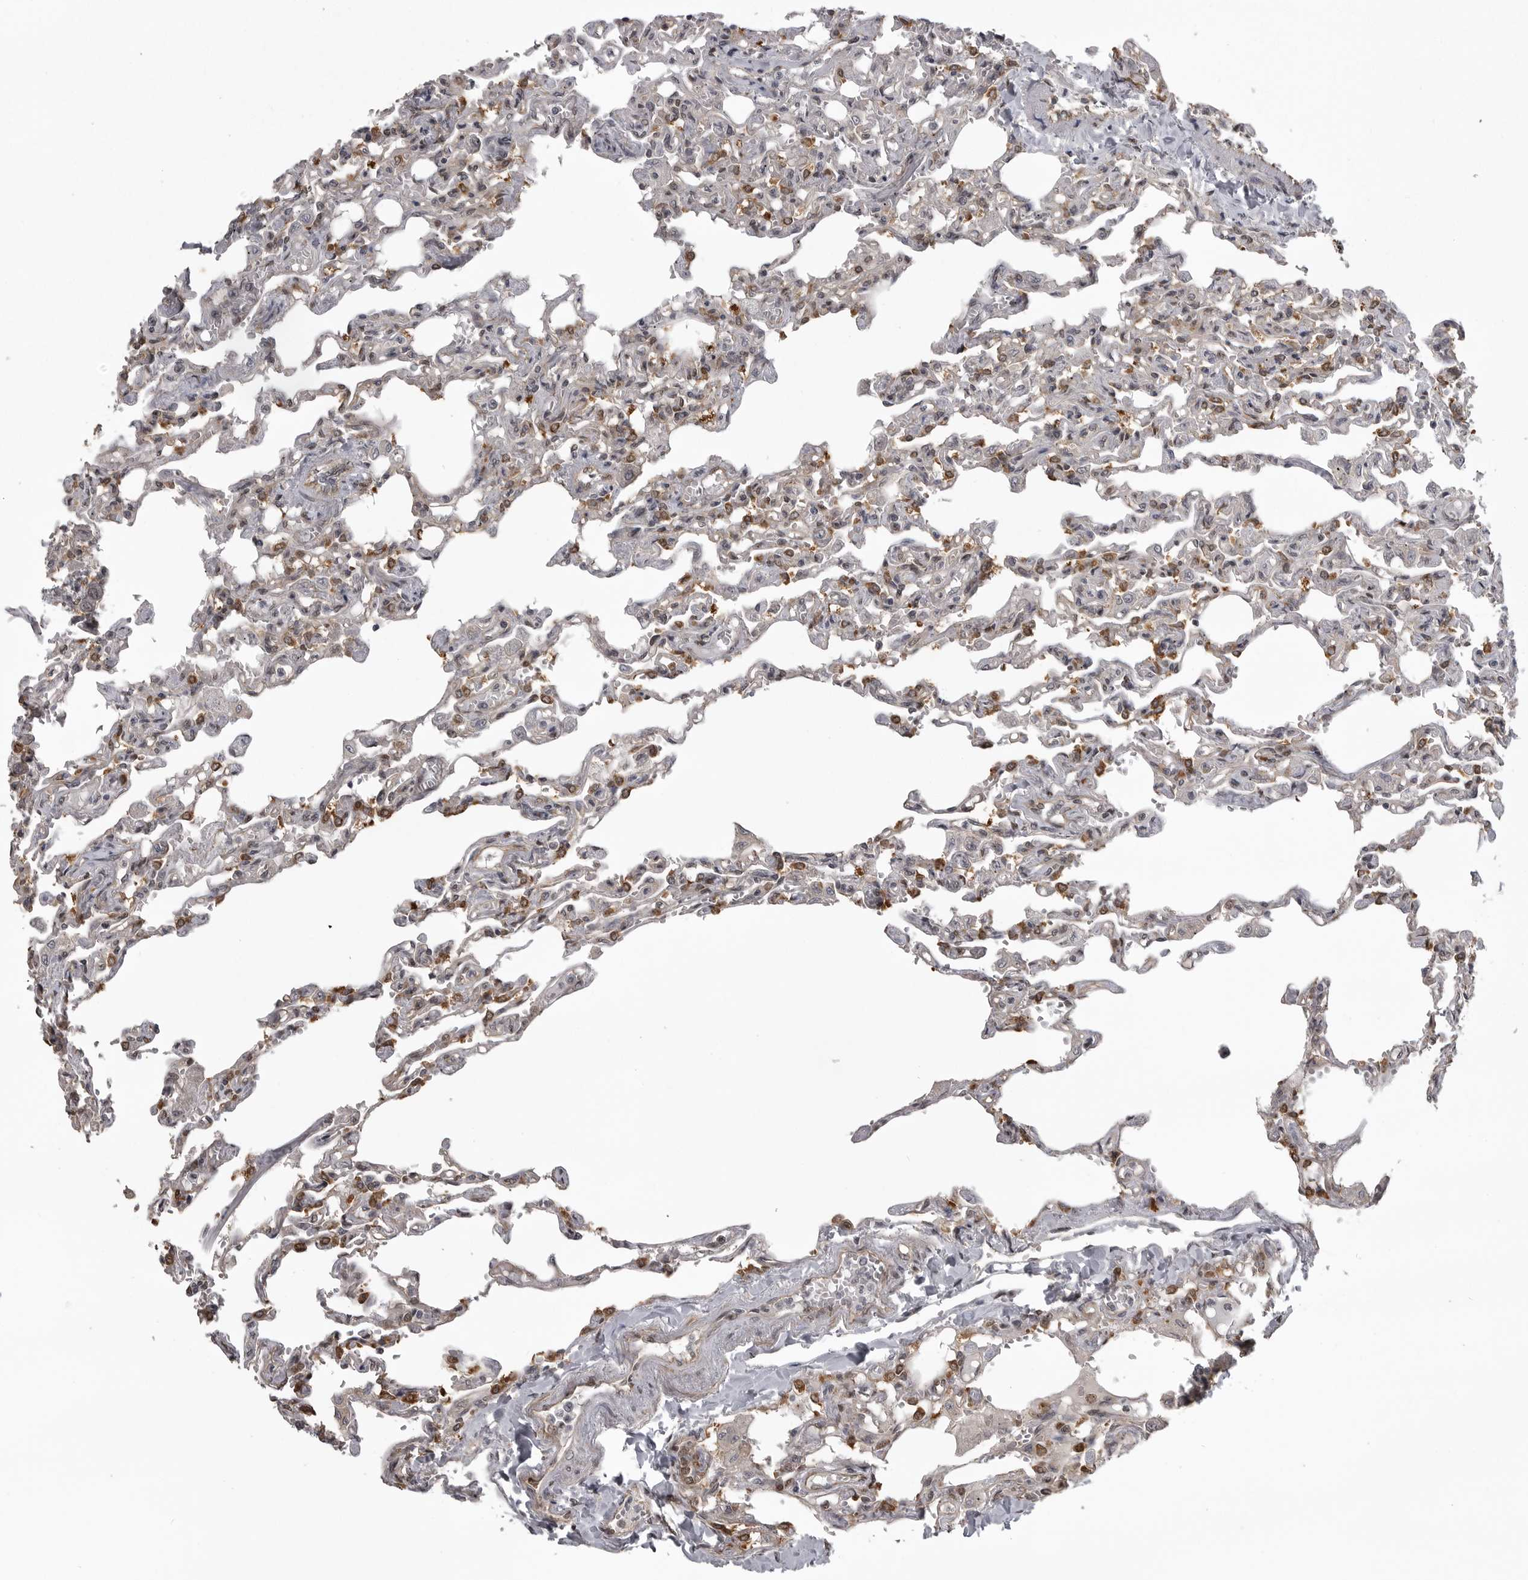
{"staining": {"intensity": "moderate", "quantity": "25%-75%", "location": "cytoplasmic/membranous,nuclear"}, "tissue": "lung", "cell_type": "Alveolar cells", "image_type": "normal", "snomed": [{"axis": "morphology", "description": "Normal tissue, NOS"}, {"axis": "topography", "description": "Lung"}], "caption": "This is a photomicrograph of IHC staining of benign lung, which shows moderate expression in the cytoplasmic/membranous,nuclear of alveolar cells.", "gene": "SNX16", "patient": {"sex": "male", "age": 21}}